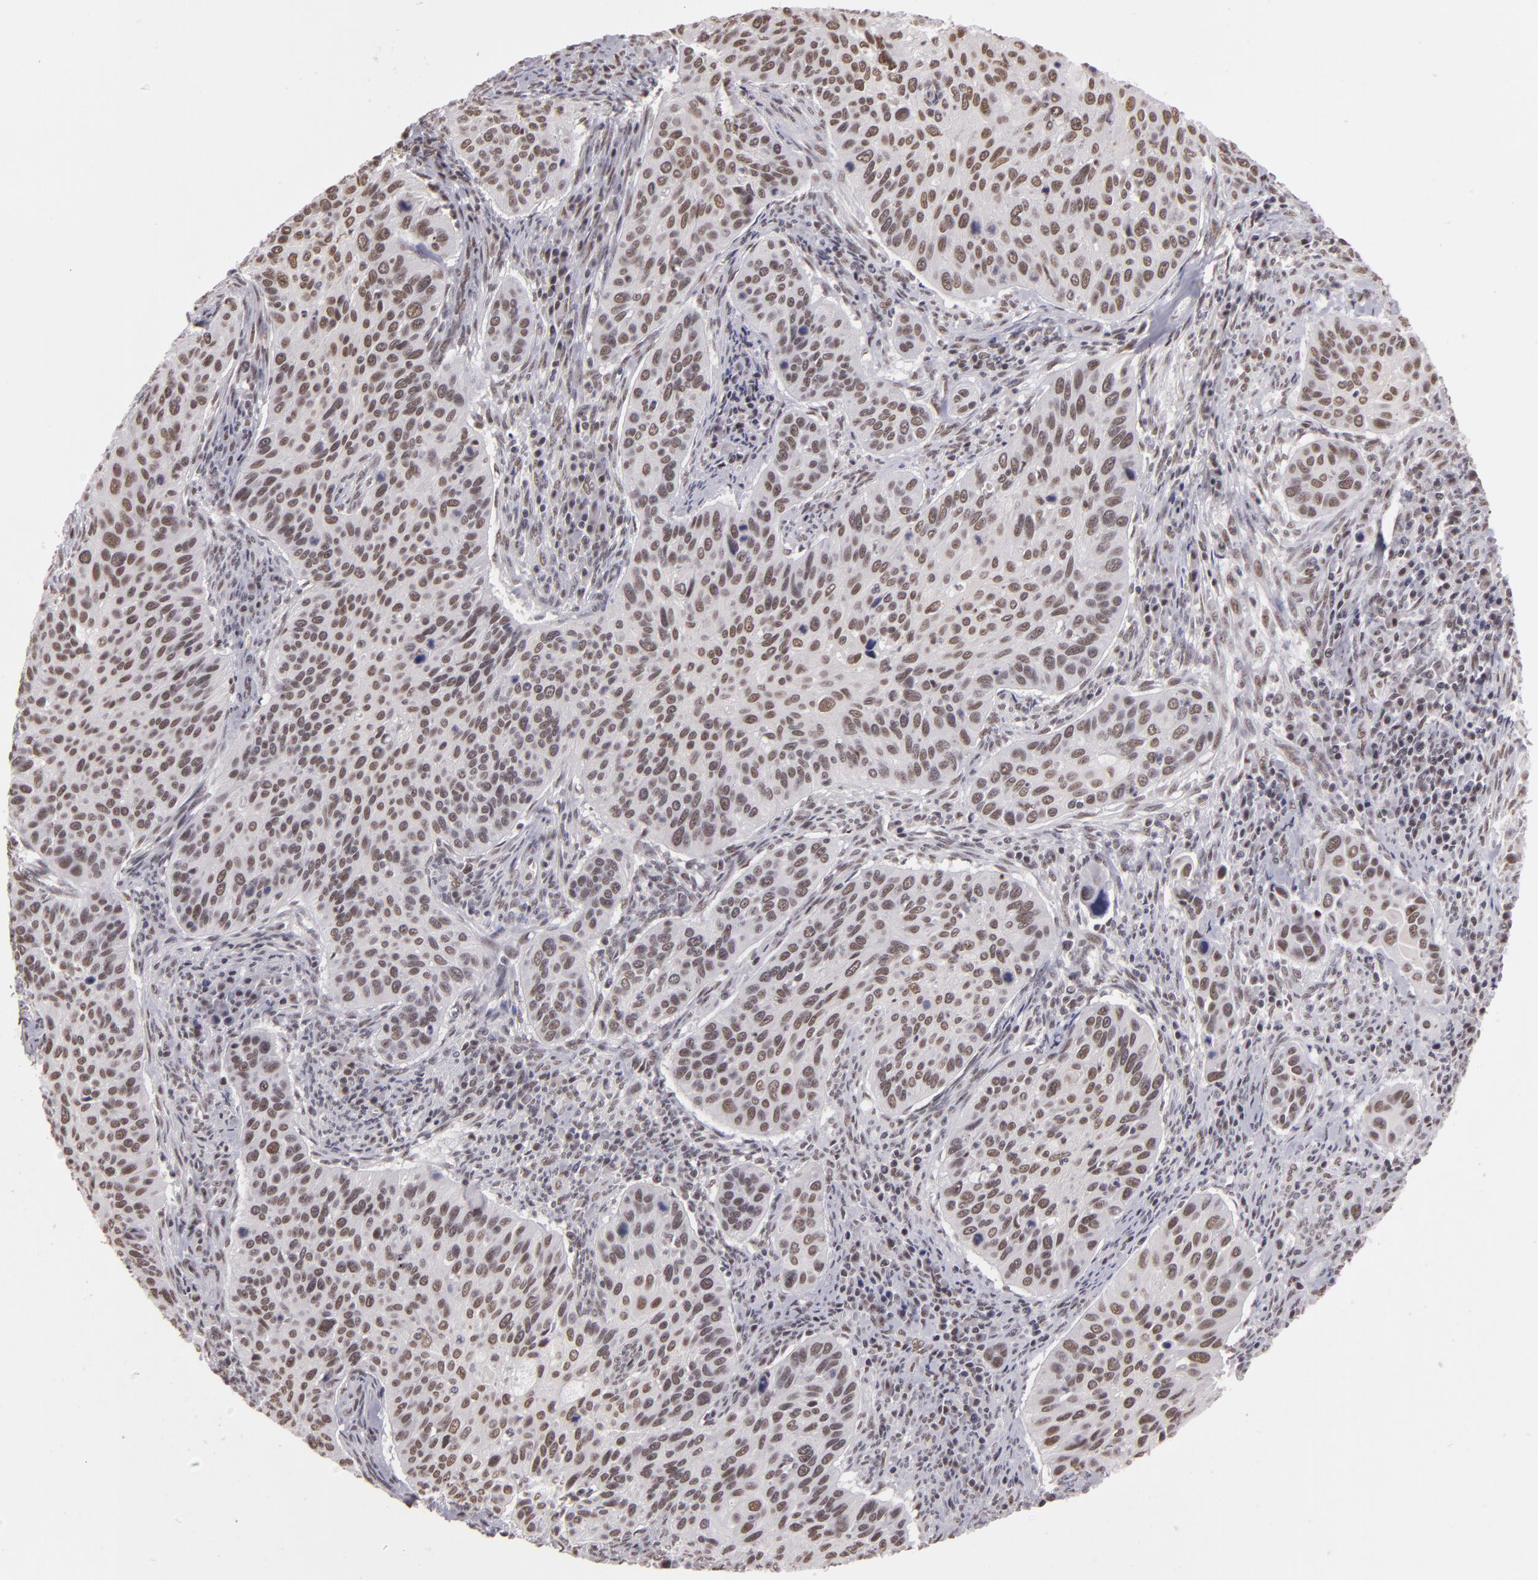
{"staining": {"intensity": "weak", "quantity": ">75%", "location": "nuclear"}, "tissue": "cervical cancer", "cell_type": "Tumor cells", "image_type": "cancer", "snomed": [{"axis": "morphology", "description": "Adenocarcinoma, NOS"}, {"axis": "topography", "description": "Cervix"}], "caption": "This image shows immunohistochemistry (IHC) staining of human cervical cancer, with low weak nuclear positivity in about >75% of tumor cells.", "gene": "INTS6", "patient": {"sex": "female", "age": 29}}